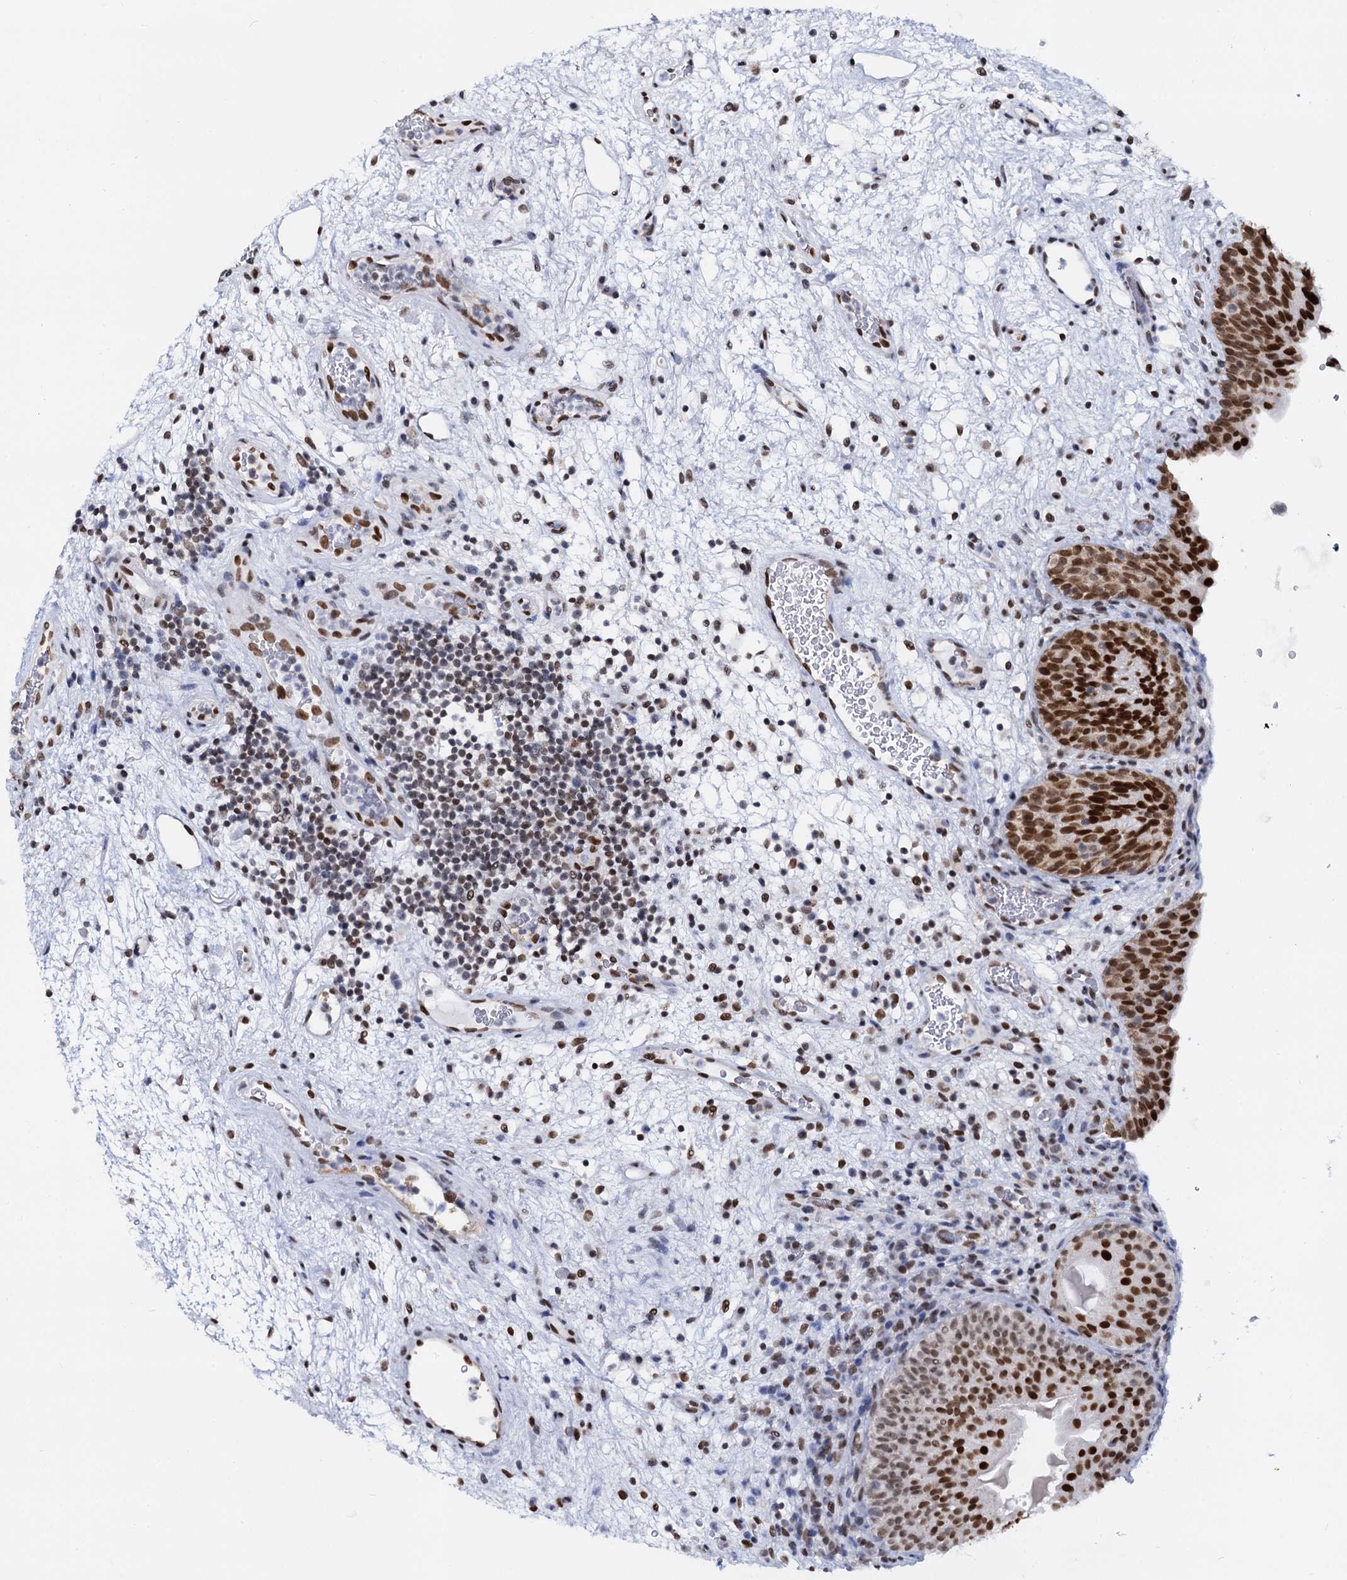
{"staining": {"intensity": "strong", "quantity": ">75%", "location": "nuclear"}, "tissue": "urinary bladder", "cell_type": "Urothelial cells", "image_type": "normal", "snomed": [{"axis": "morphology", "description": "Normal tissue, NOS"}, {"axis": "topography", "description": "Urinary bladder"}], "caption": "Urinary bladder stained with immunohistochemistry demonstrates strong nuclear expression in approximately >75% of urothelial cells.", "gene": "CMAS", "patient": {"sex": "male", "age": 71}}